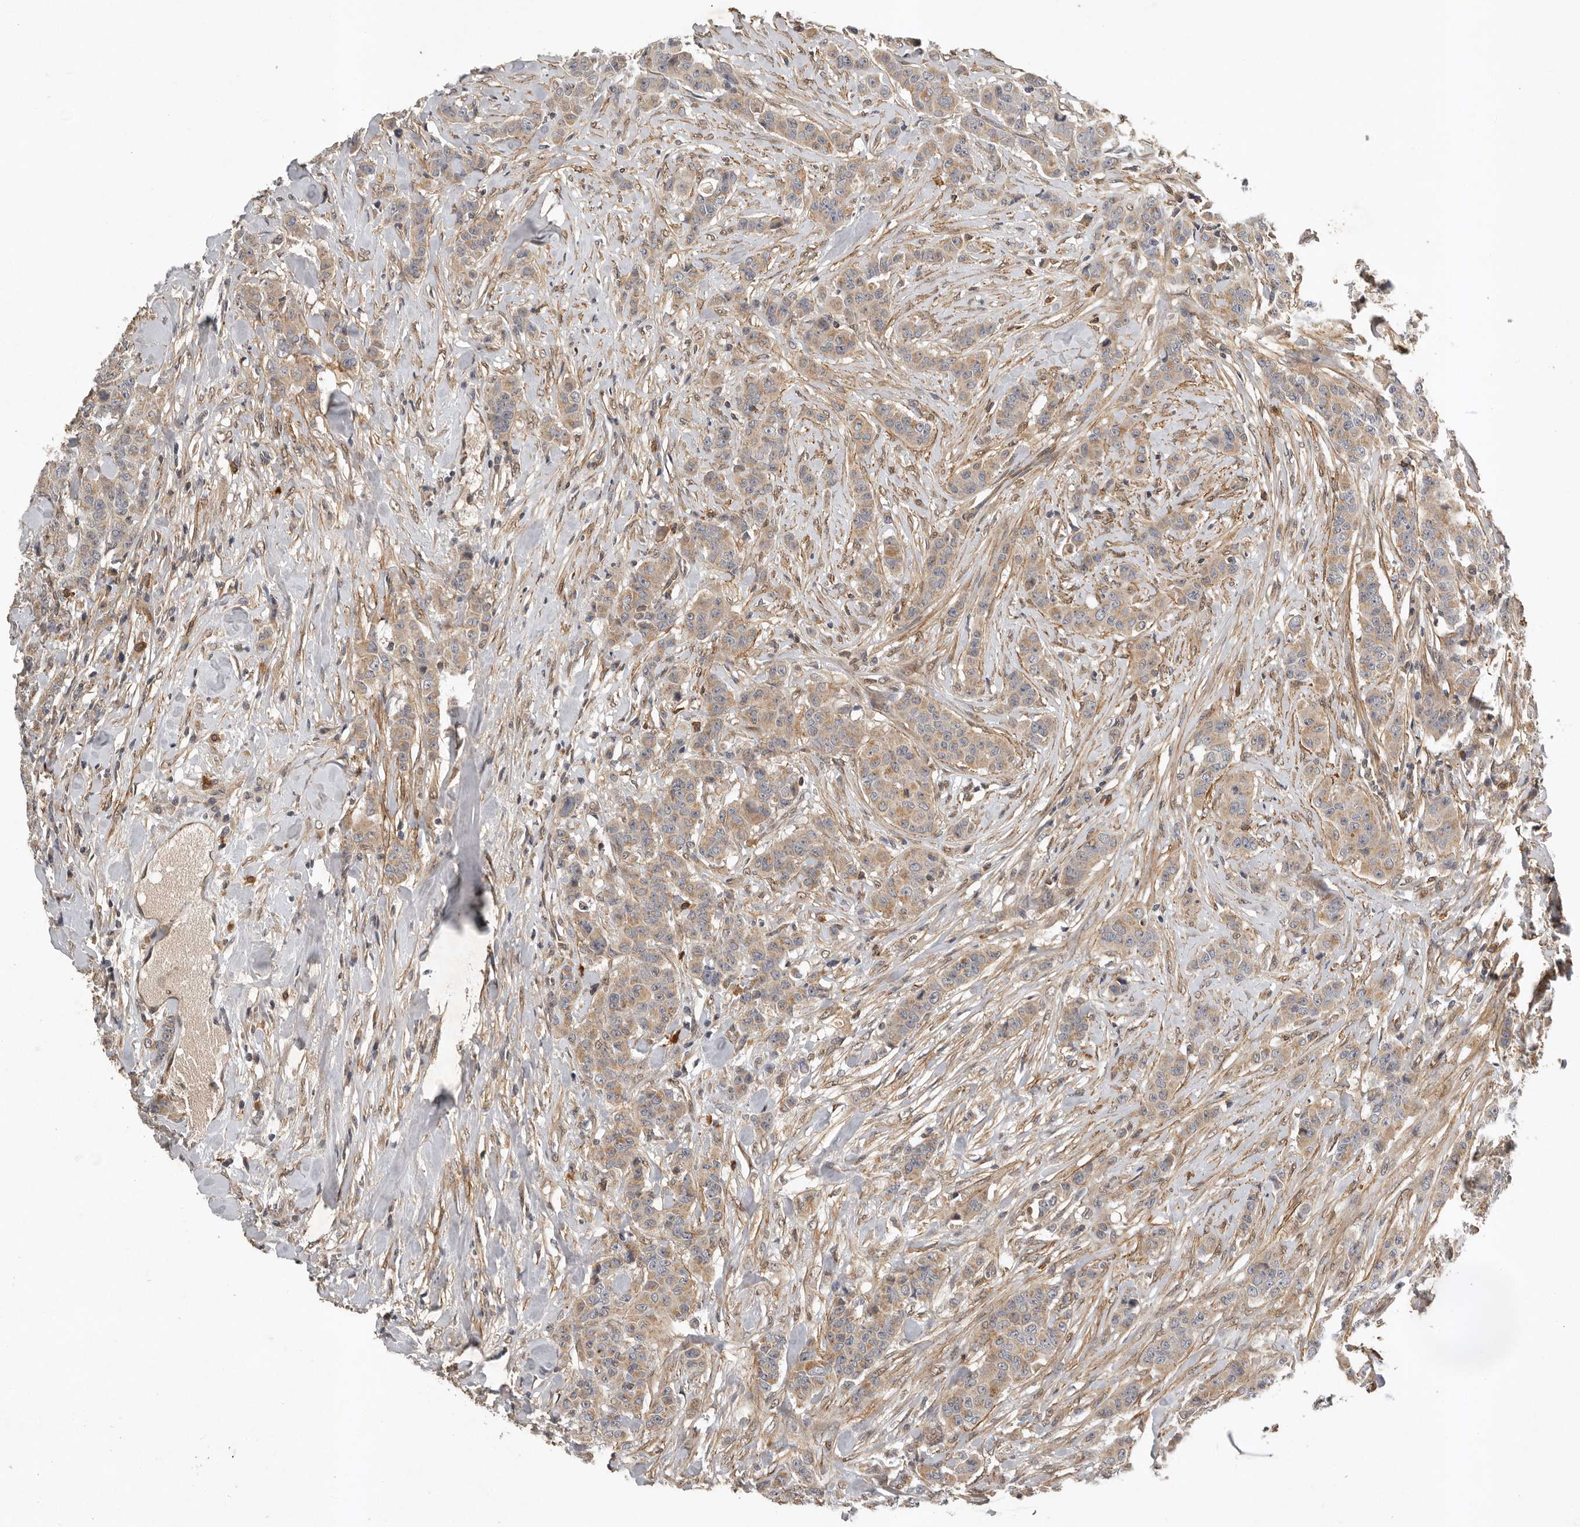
{"staining": {"intensity": "weak", "quantity": ">75%", "location": "cytoplasmic/membranous"}, "tissue": "breast cancer", "cell_type": "Tumor cells", "image_type": "cancer", "snomed": [{"axis": "morphology", "description": "Duct carcinoma"}, {"axis": "topography", "description": "Breast"}], "caption": "Brown immunohistochemical staining in intraductal carcinoma (breast) reveals weak cytoplasmic/membranous staining in approximately >75% of tumor cells.", "gene": "RNF157", "patient": {"sex": "female", "age": 40}}